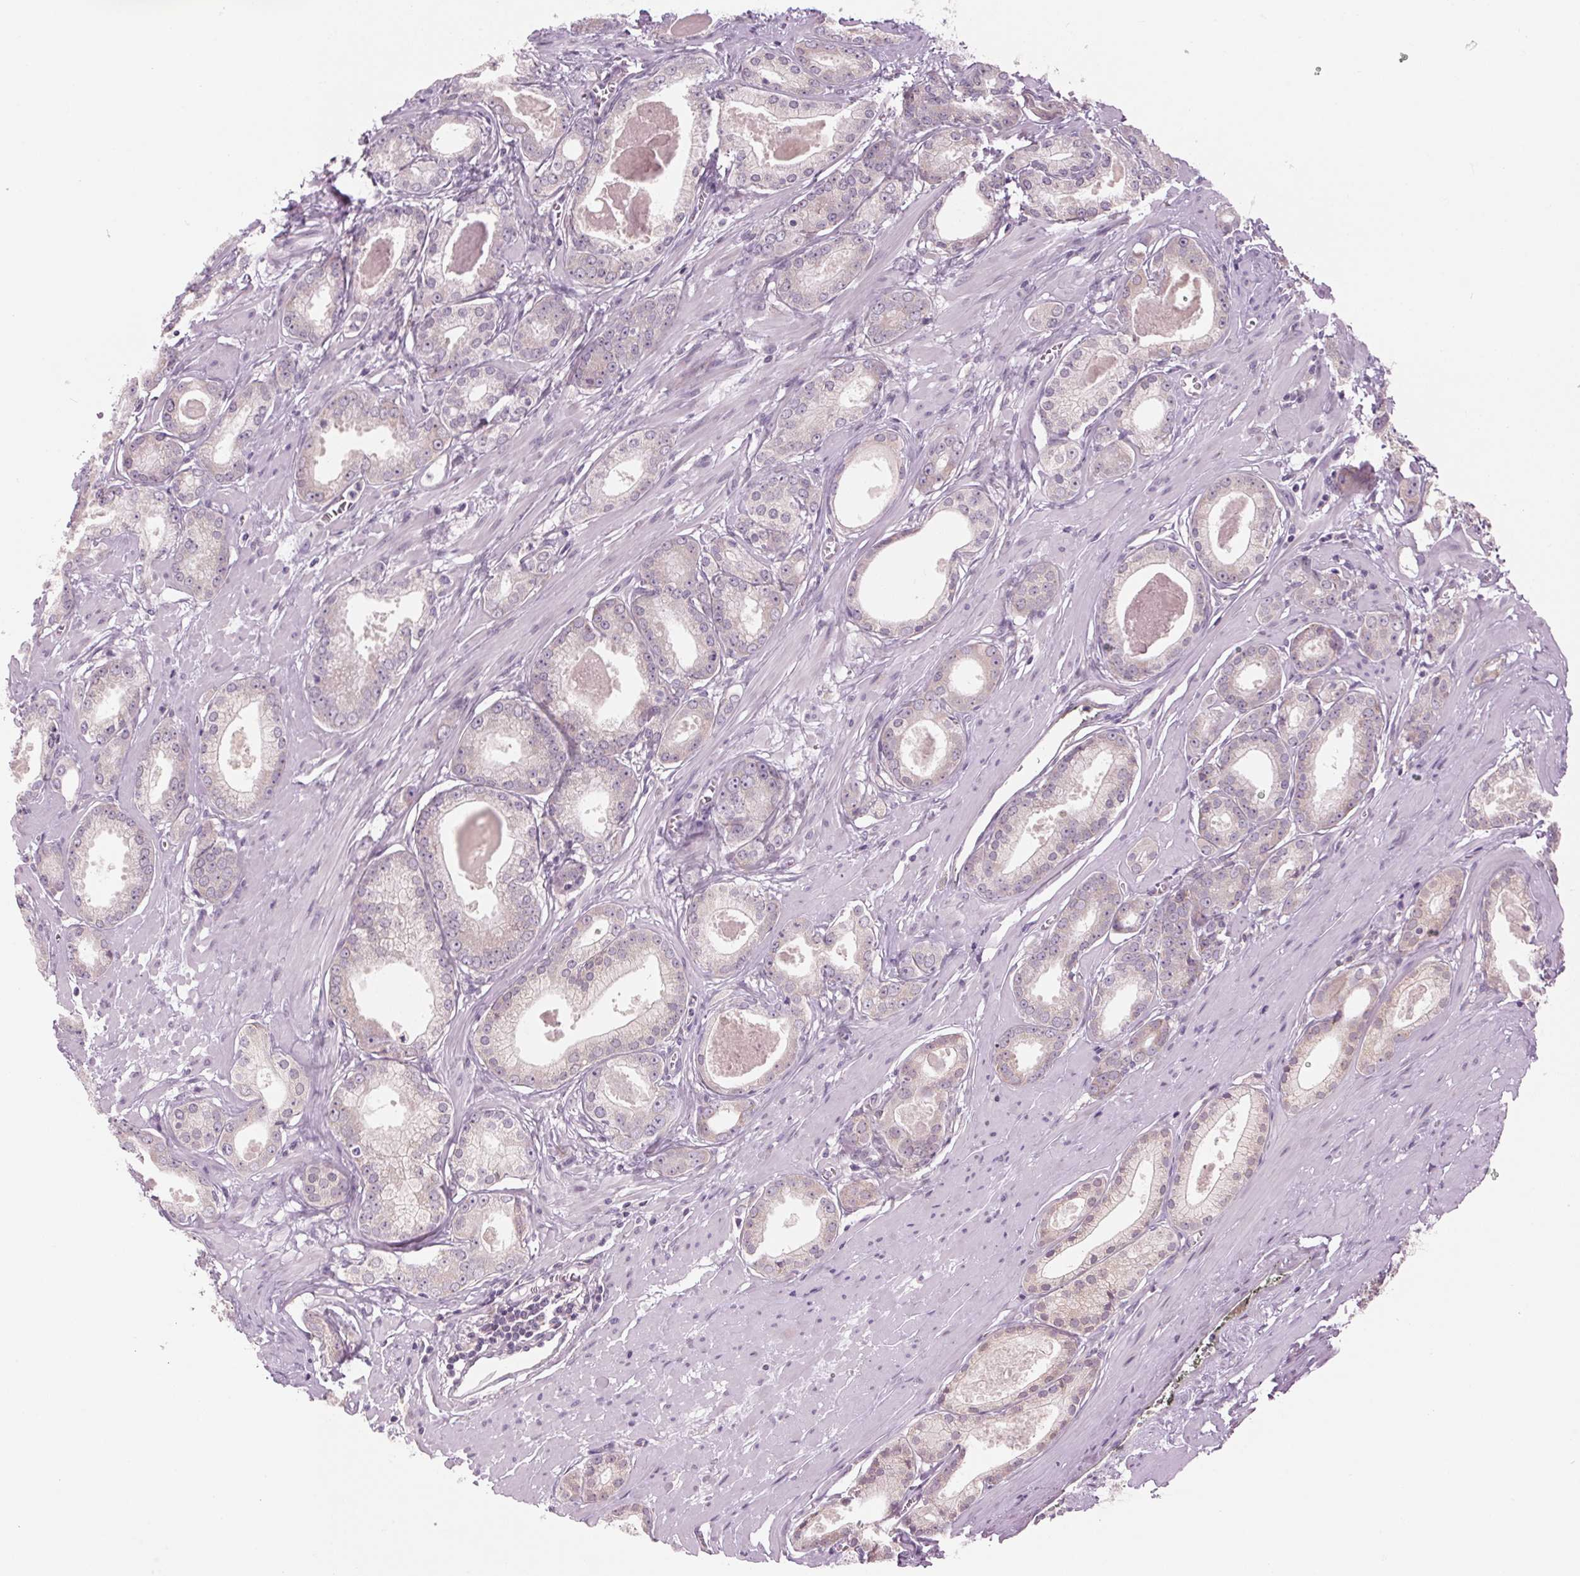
{"staining": {"intensity": "negative", "quantity": "none", "location": "none"}, "tissue": "prostate cancer", "cell_type": "Tumor cells", "image_type": "cancer", "snomed": [{"axis": "morphology", "description": "Adenocarcinoma, NOS"}, {"axis": "morphology", "description": "Adenocarcinoma, Low grade"}, {"axis": "topography", "description": "Prostate"}], "caption": "Tumor cells show no significant protein expression in prostate cancer (low-grade adenocarcinoma).", "gene": "GNMT", "patient": {"sex": "male", "age": 64}}